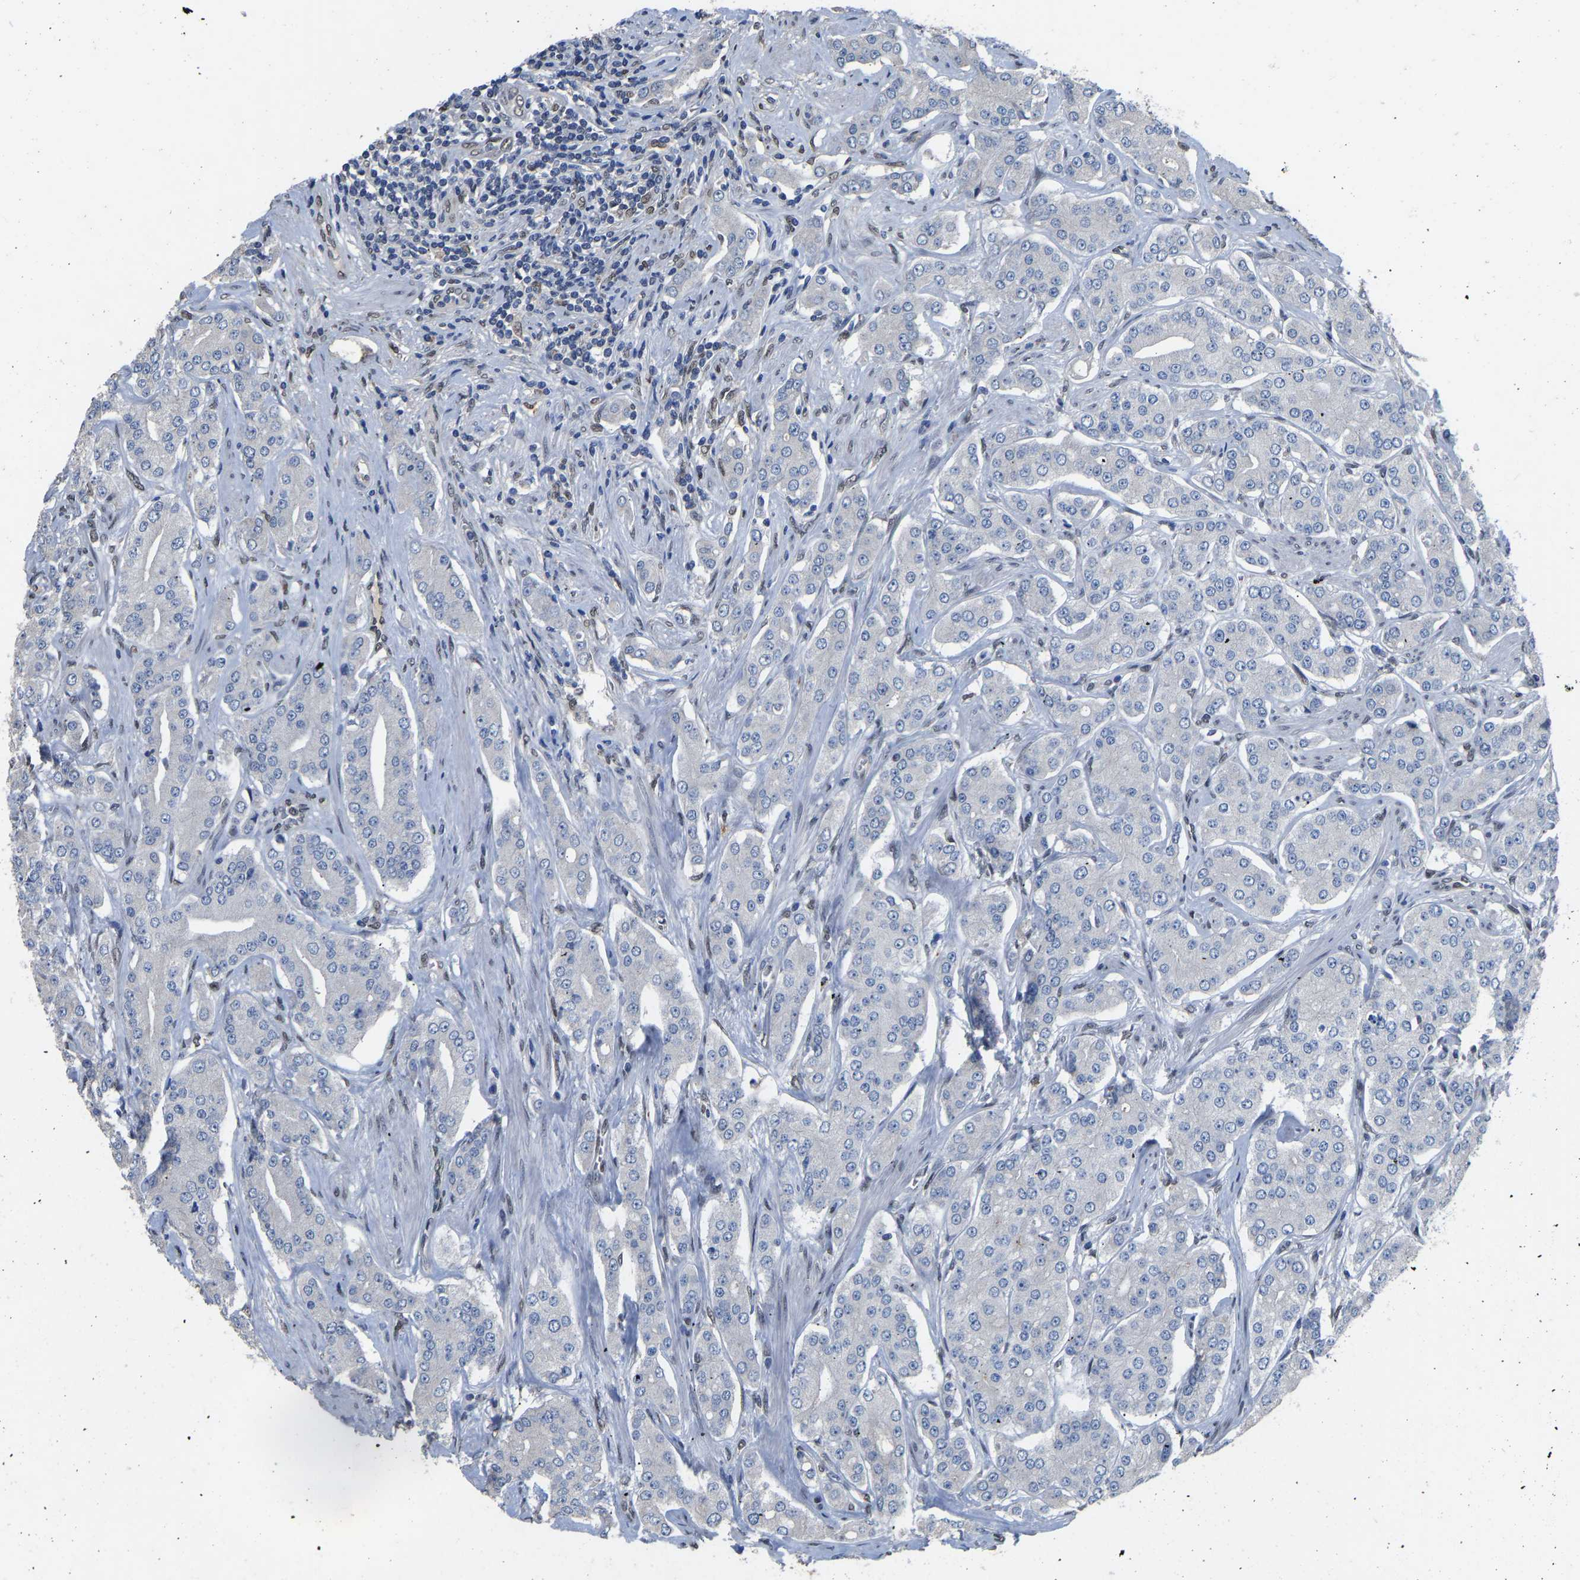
{"staining": {"intensity": "negative", "quantity": "none", "location": "none"}, "tissue": "prostate cancer", "cell_type": "Tumor cells", "image_type": "cancer", "snomed": [{"axis": "morphology", "description": "Adenocarcinoma, Low grade"}, {"axis": "topography", "description": "Prostate"}], "caption": "Immunohistochemical staining of prostate cancer (low-grade adenocarcinoma) exhibits no significant positivity in tumor cells.", "gene": "QKI", "patient": {"sex": "male", "age": 69}}